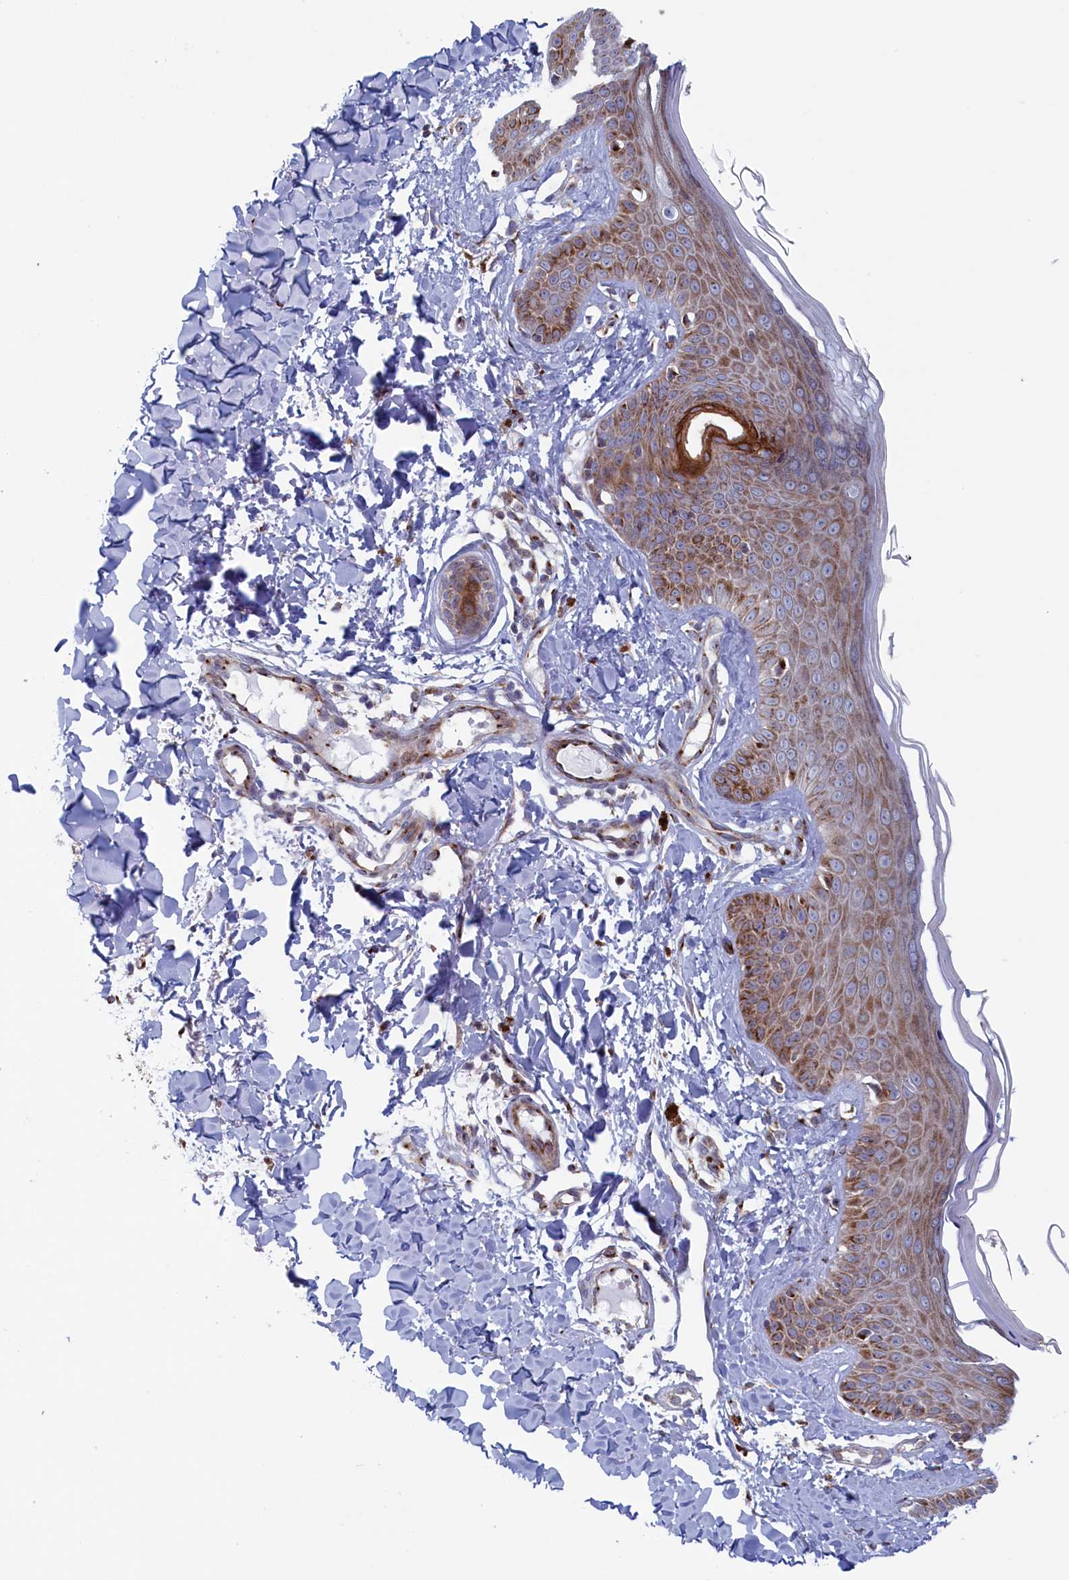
{"staining": {"intensity": "negative", "quantity": "none", "location": "none"}, "tissue": "skin", "cell_type": "Fibroblasts", "image_type": "normal", "snomed": [{"axis": "morphology", "description": "Normal tissue, NOS"}, {"axis": "topography", "description": "Skin"}], "caption": "IHC image of unremarkable skin: human skin stained with DAB exhibits no significant protein expression in fibroblasts. The staining is performed using DAB brown chromogen with nuclei counter-stained in using hematoxylin.", "gene": "MTFMT", "patient": {"sex": "male", "age": 52}}